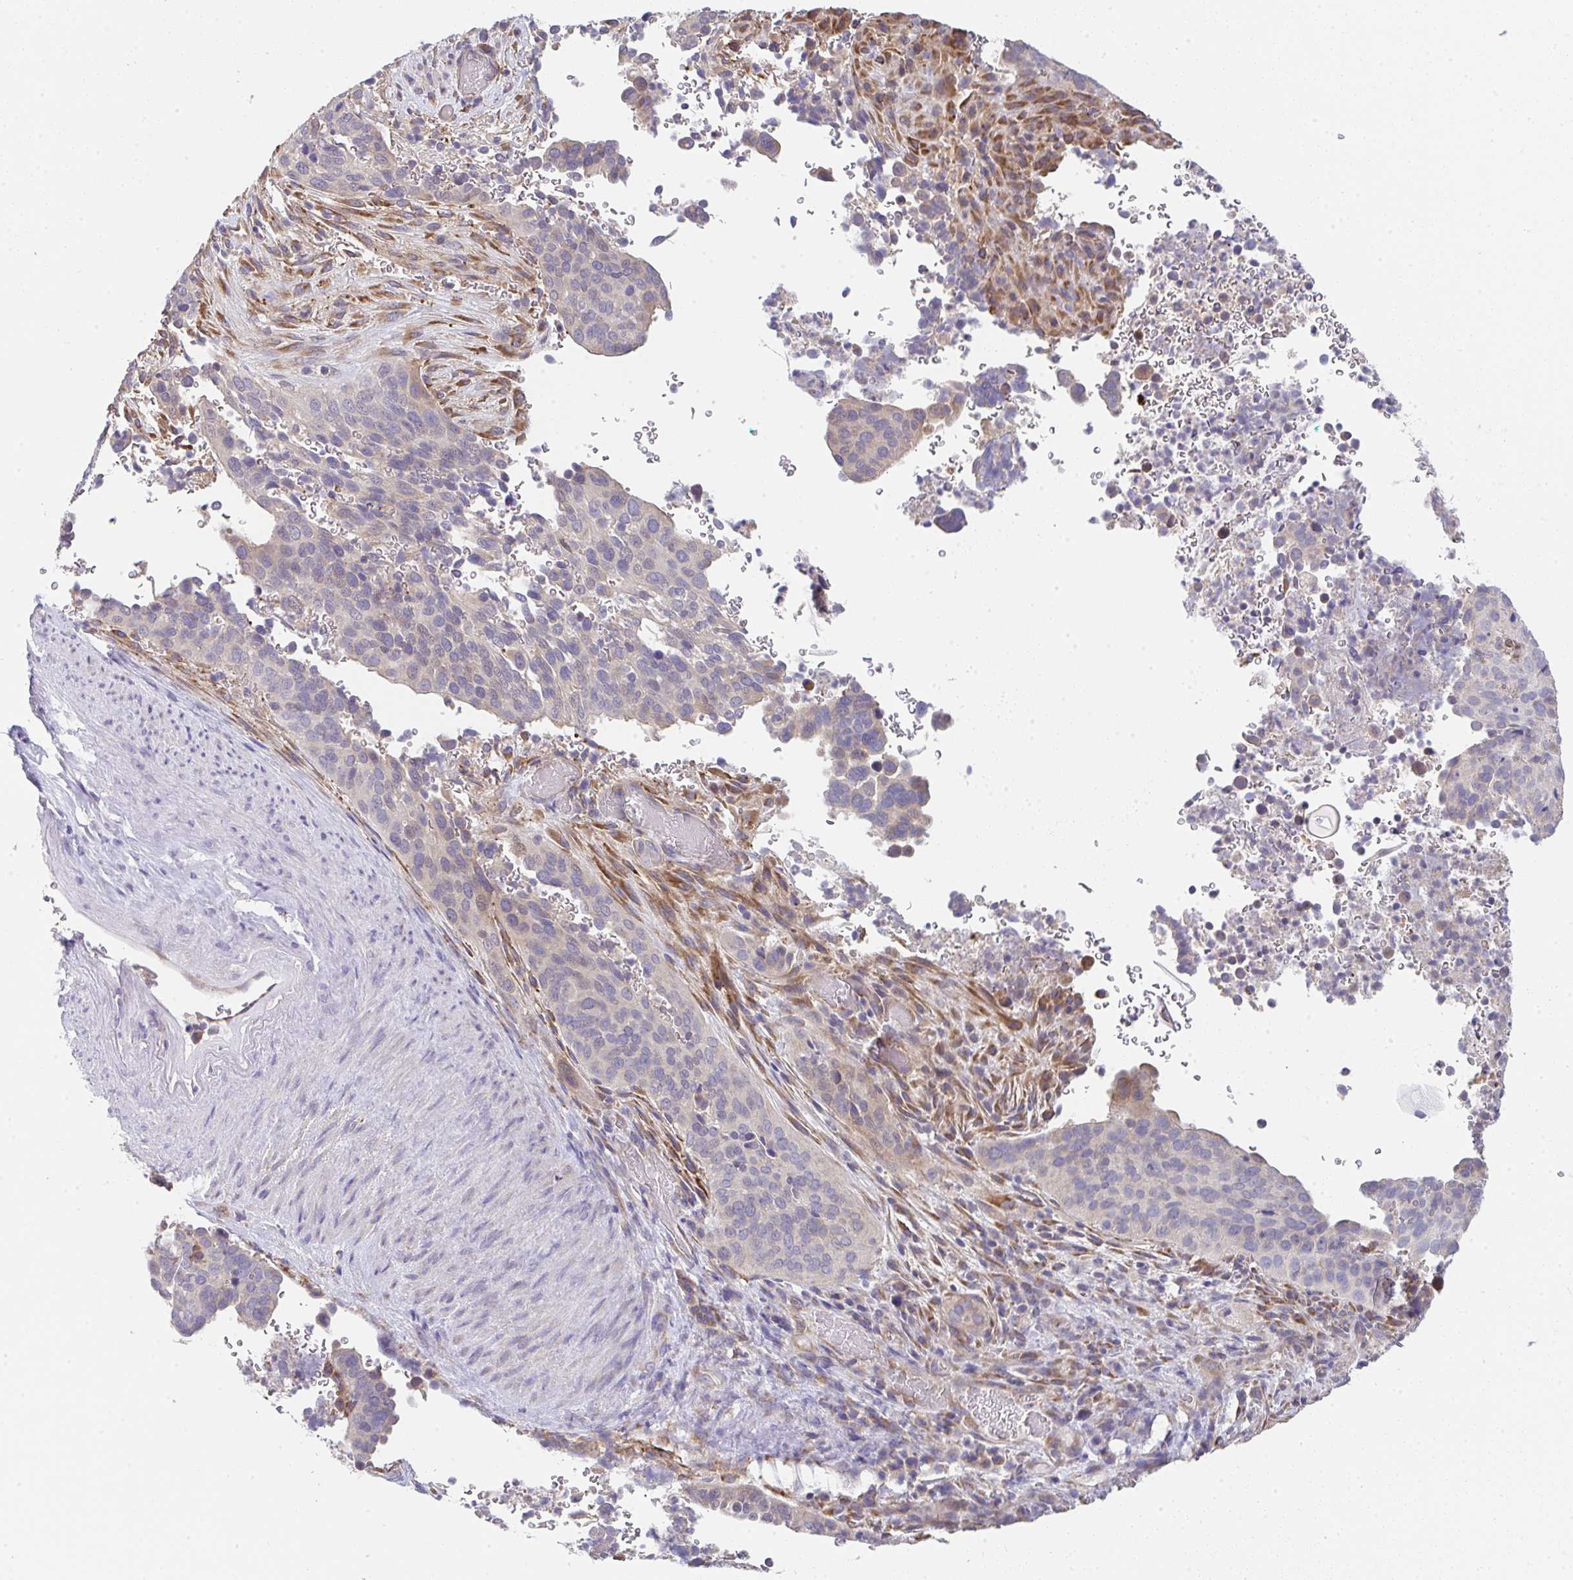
{"staining": {"intensity": "negative", "quantity": "none", "location": "none"}, "tissue": "cervical cancer", "cell_type": "Tumor cells", "image_type": "cancer", "snomed": [{"axis": "morphology", "description": "Squamous cell carcinoma, NOS"}, {"axis": "topography", "description": "Cervix"}], "caption": "Tumor cells are negative for protein expression in human cervical cancer (squamous cell carcinoma).", "gene": "TSPAN31", "patient": {"sex": "female", "age": 38}}